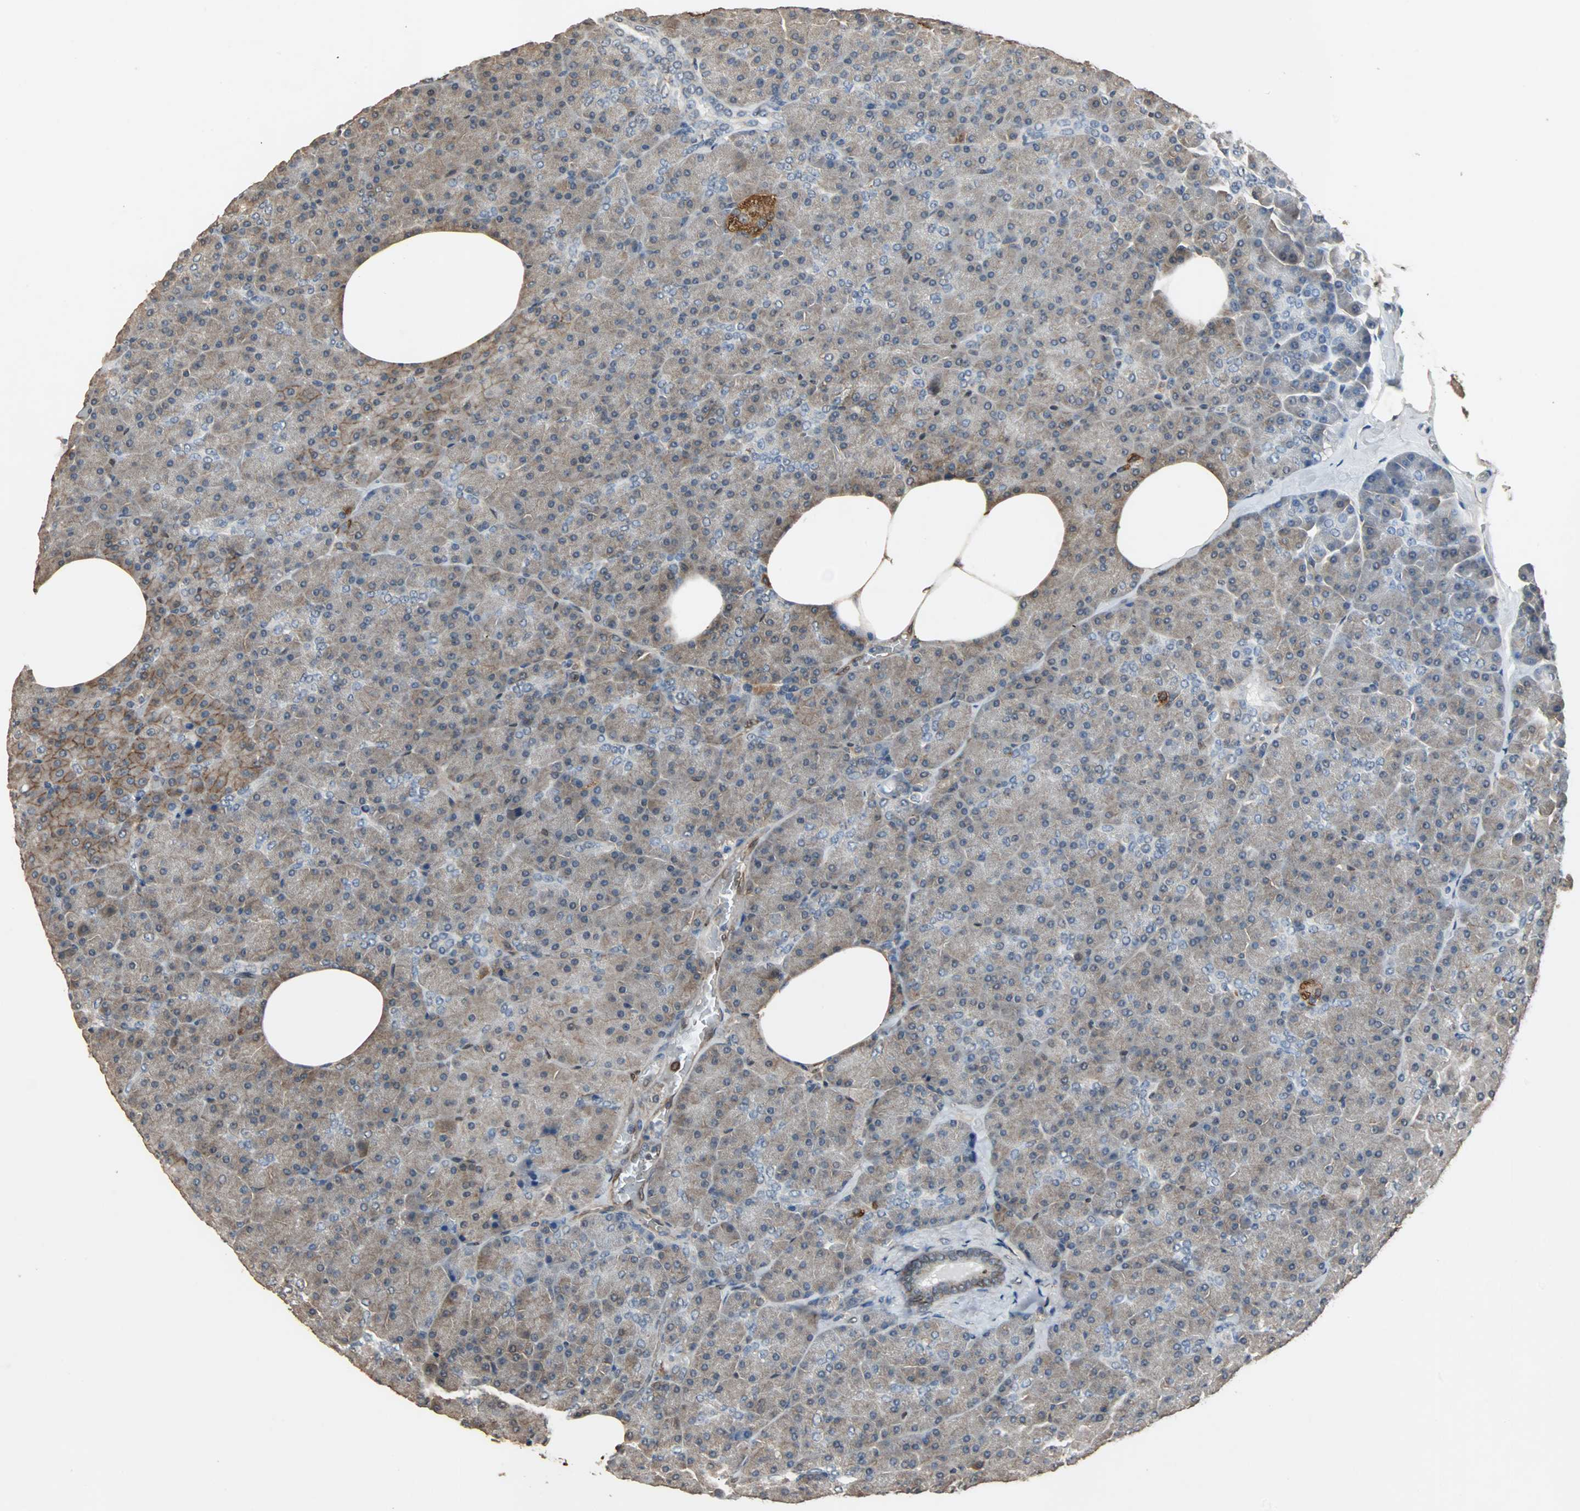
{"staining": {"intensity": "weak", "quantity": ">75%", "location": "cytoplasmic/membranous"}, "tissue": "pancreas", "cell_type": "Exocrine glandular cells", "image_type": "normal", "snomed": [{"axis": "morphology", "description": "Normal tissue, NOS"}, {"axis": "topography", "description": "Pancreas"}], "caption": "Immunohistochemistry micrograph of benign human pancreas stained for a protein (brown), which reveals low levels of weak cytoplasmic/membranous positivity in about >75% of exocrine glandular cells.", "gene": "NDRG1", "patient": {"sex": "female", "age": 35}}